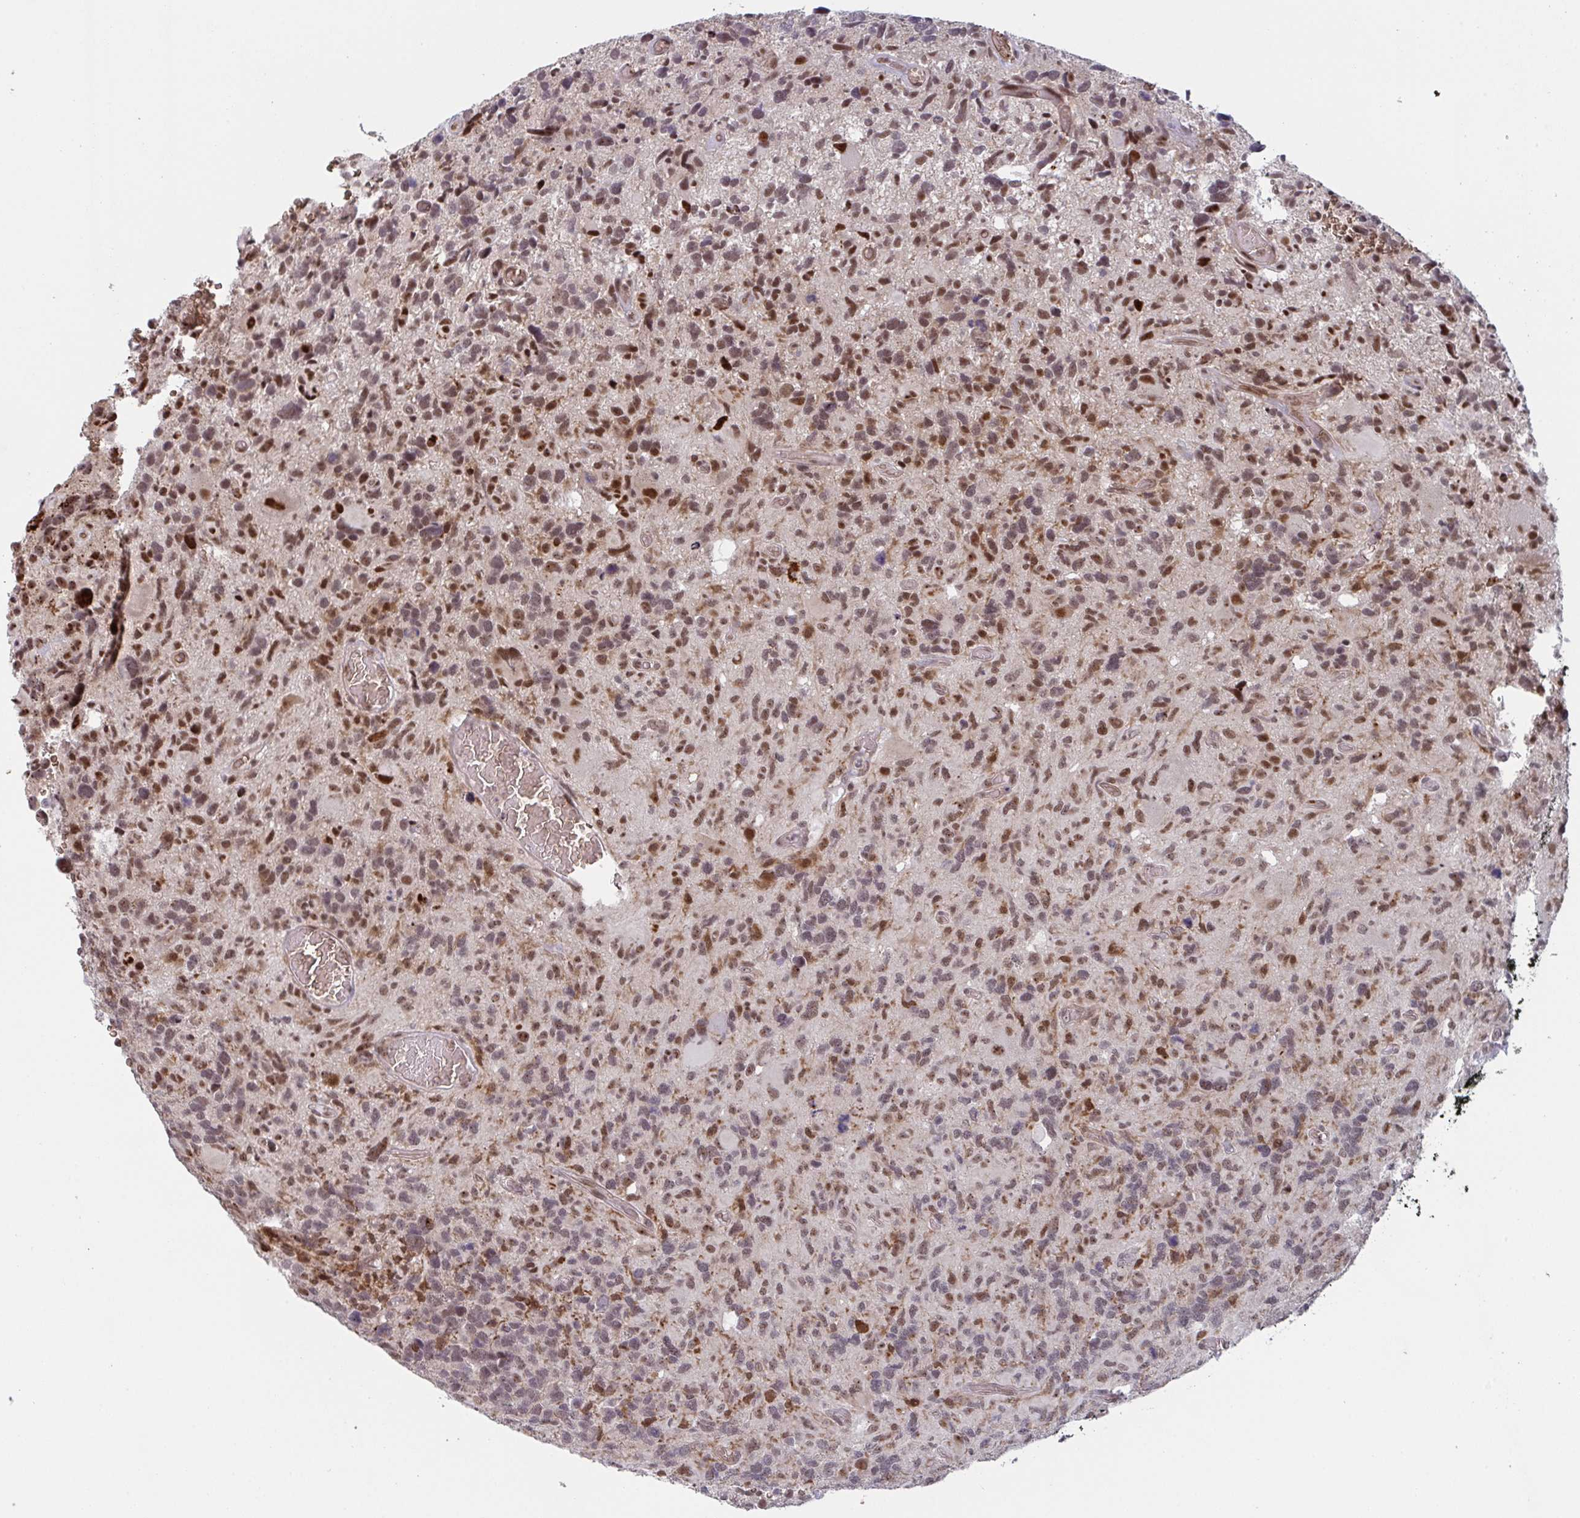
{"staining": {"intensity": "moderate", "quantity": ">75%", "location": "cytoplasmic/membranous,nuclear"}, "tissue": "glioma", "cell_type": "Tumor cells", "image_type": "cancer", "snomed": [{"axis": "morphology", "description": "Glioma, malignant, High grade"}, {"axis": "topography", "description": "Brain"}], "caption": "Glioma stained with immunohistochemistry (IHC) shows moderate cytoplasmic/membranous and nuclear positivity in about >75% of tumor cells. The staining was performed using DAB, with brown indicating positive protein expression. Nuclei are stained blue with hematoxylin.", "gene": "NLRP13", "patient": {"sex": "male", "age": 49}}